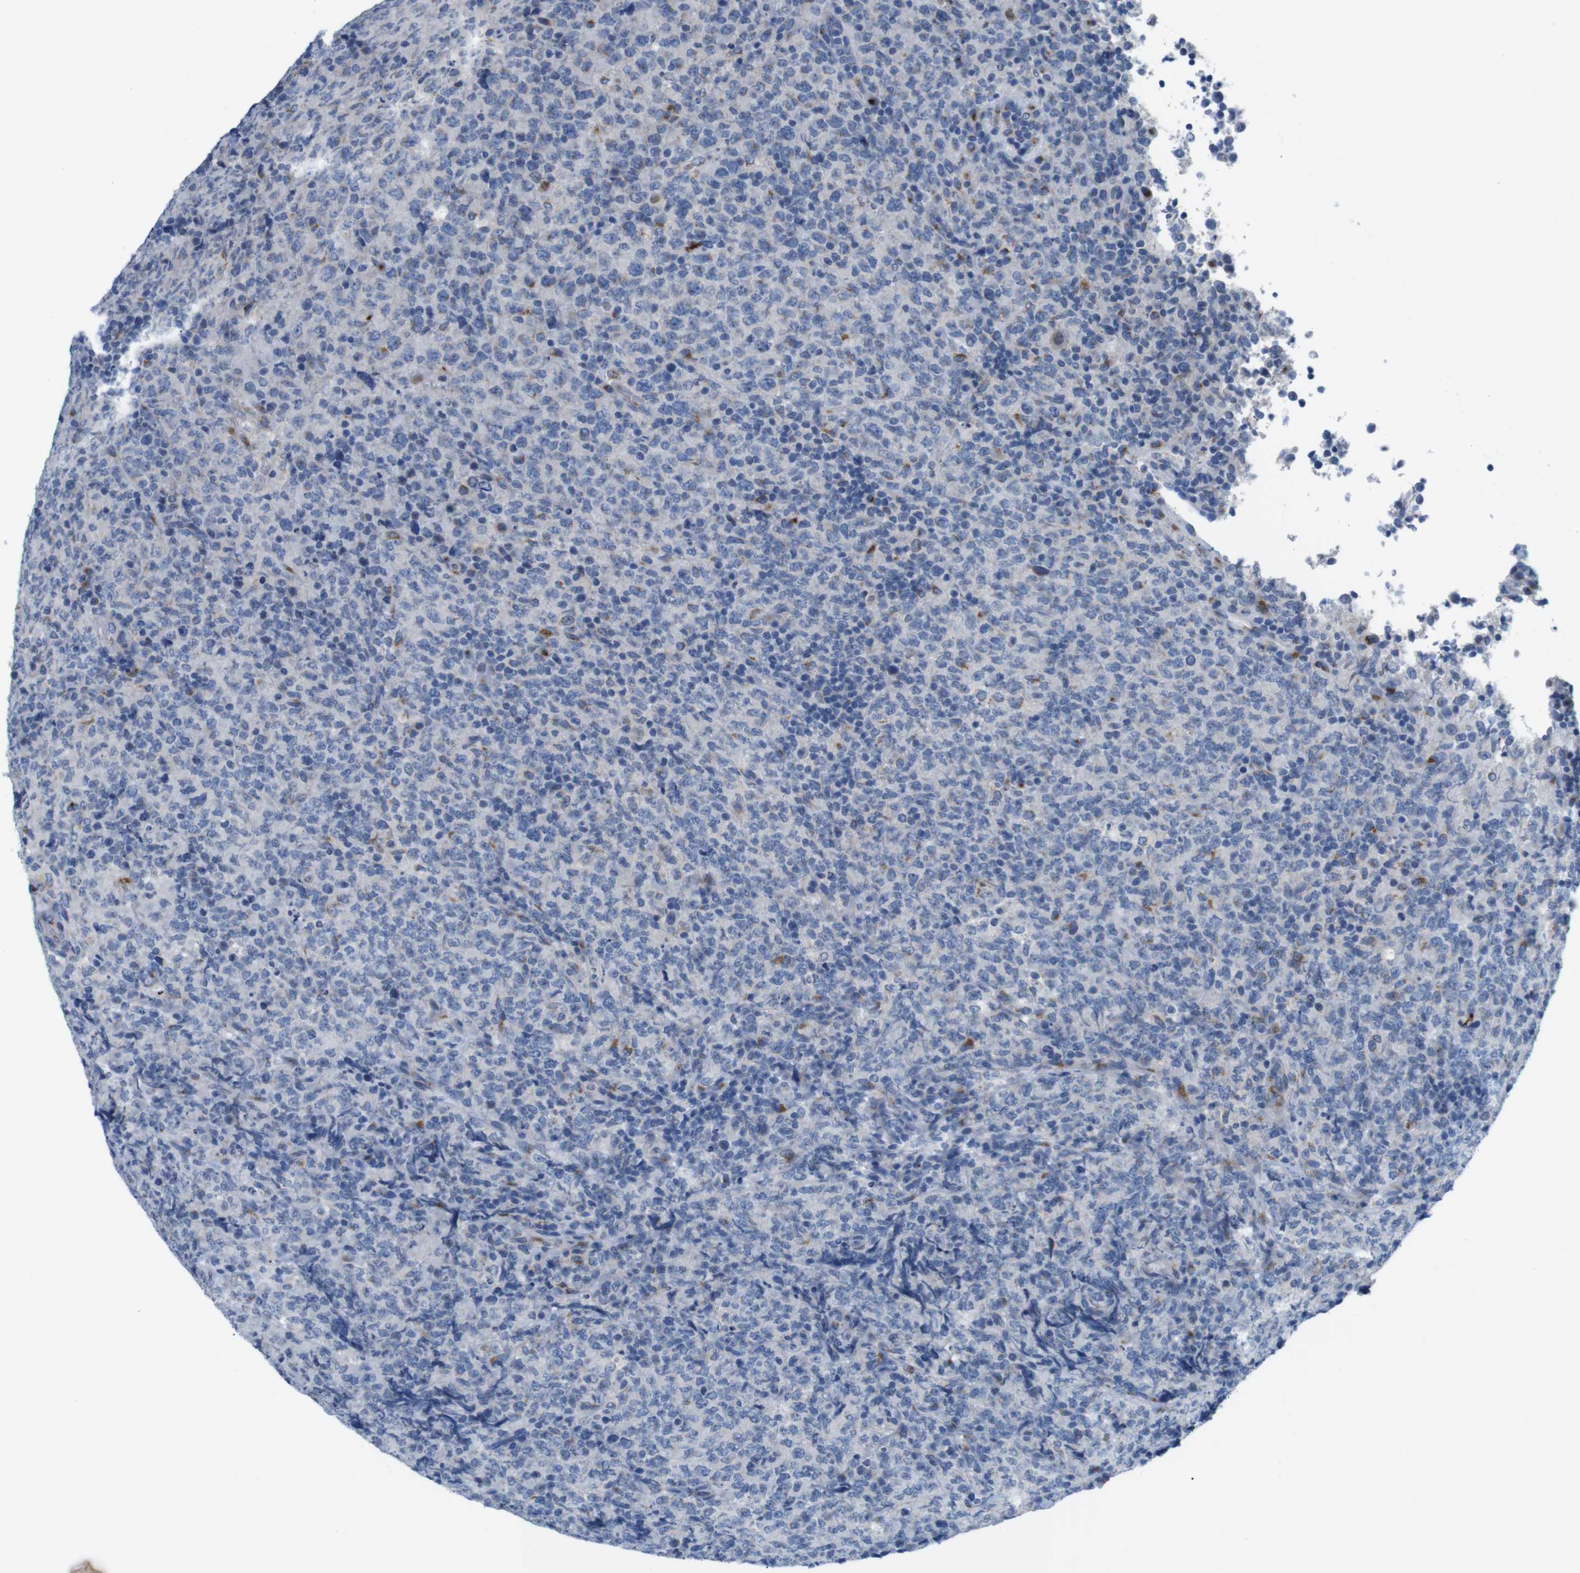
{"staining": {"intensity": "moderate", "quantity": "<25%", "location": "cytoplasmic/membranous"}, "tissue": "lymphoma", "cell_type": "Tumor cells", "image_type": "cancer", "snomed": [{"axis": "morphology", "description": "Malignant lymphoma, non-Hodgkin's type, High grade"}, {"axis": "topography", "description": "Tonsil"}], "caption": "A photomicrograph of lymphoma stained for a protein exhibits moderate cytoplasmic/membranous brown staining in tumor cells. (DAB IHC, brown staining for protein, blue staining for nuclei).", "gene": "GOLGA2", "patient": {"sex": "female", "age": 36}}